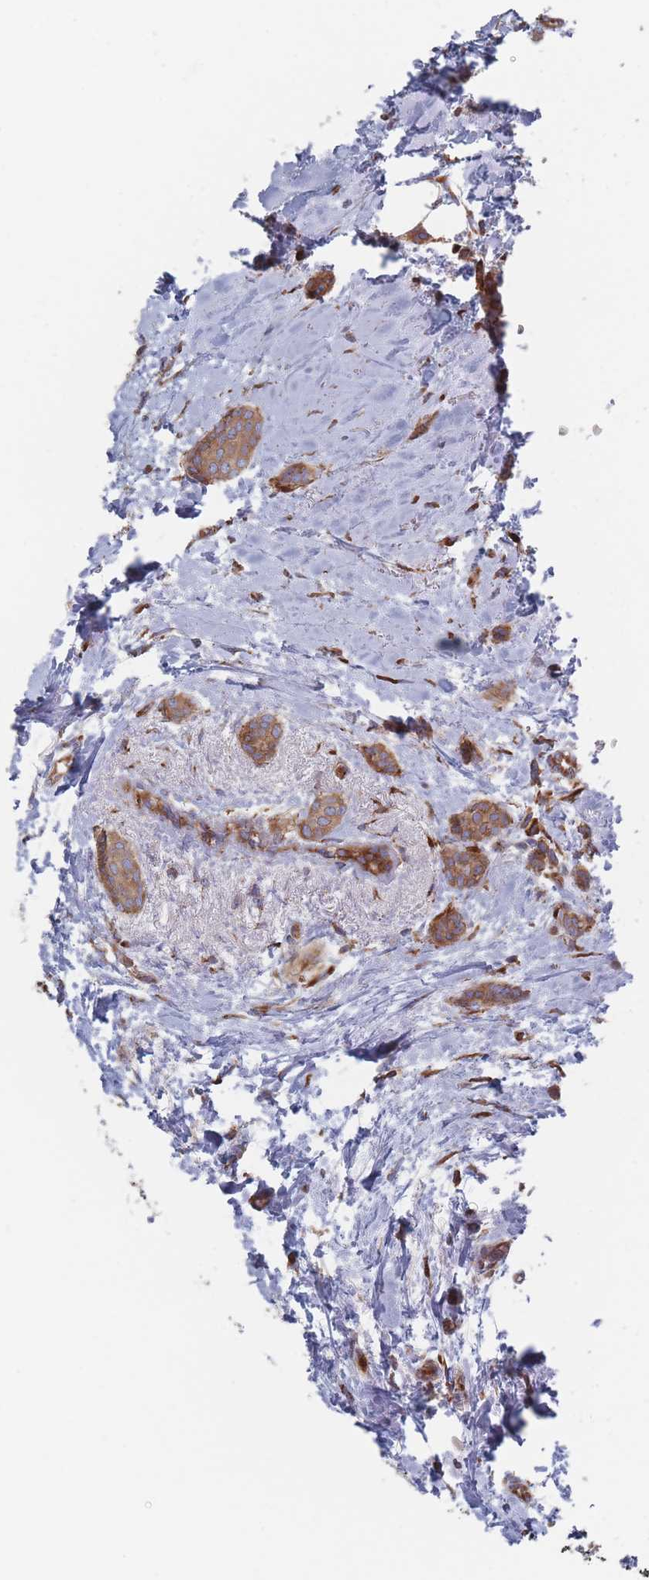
{"staining": {"intensity": "moderate", "quantity": ">75%", "location": "cytoplasmic/membranous"}, "tissue": "breast cancer", "cell_type": "Tumor cells", "image_type": "cancer", "snomed": [{"axis": "morphology", "description": "Duct carcinoma"}, {"axis": "topography", "description": "Breast"}], "caption": "This image reveals breast intraductal carcinoma stained with immunohistochemistry (IHC) to label a protein in brown. The cytoplasmic/membranous of tumor cells show moderate positivity for the protein. Nuclei are counter-stained blue.", "gene": "EEF1B2", "patient": {"sex": "female", "age": 72}}